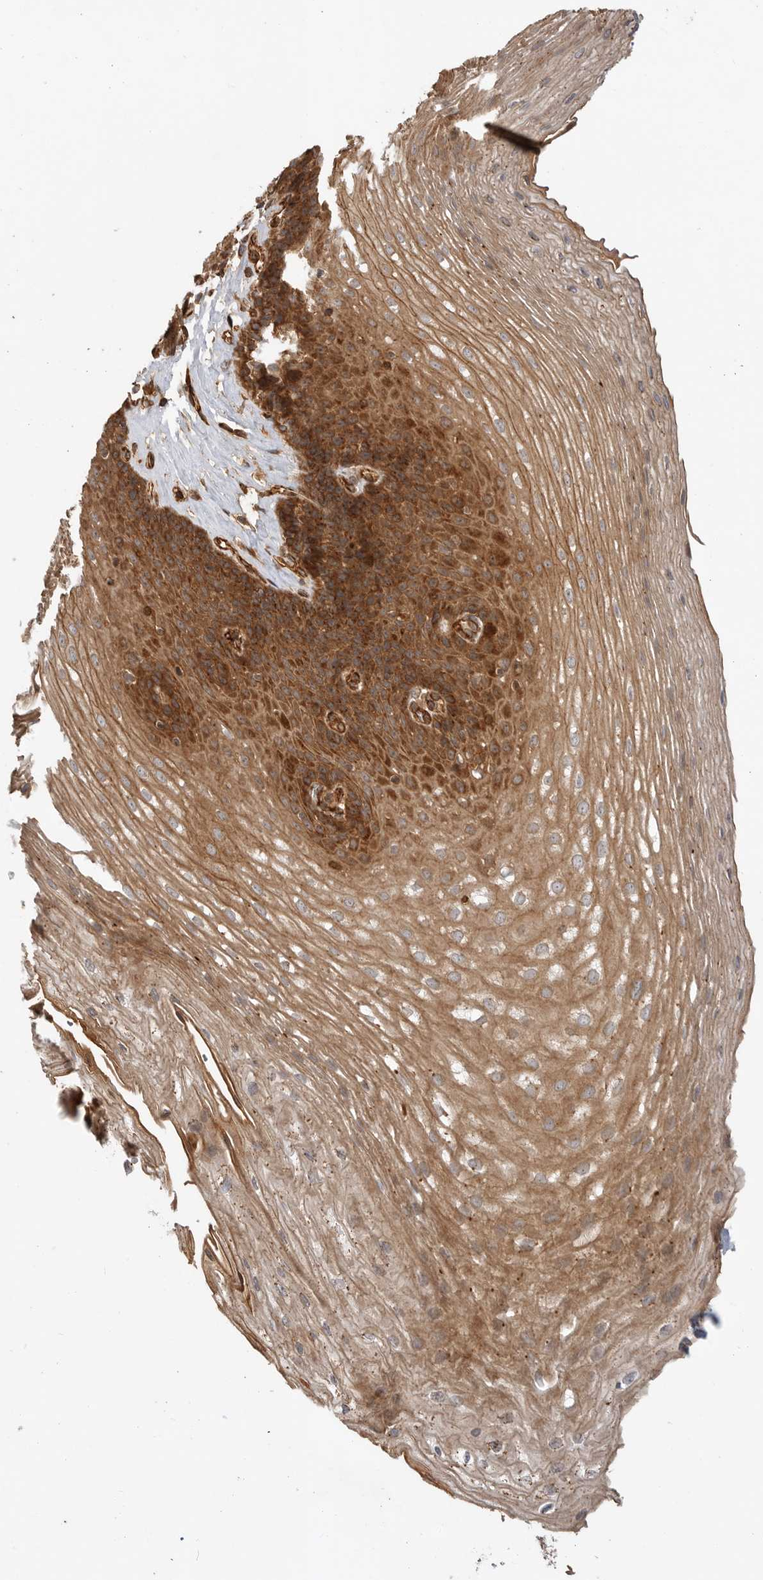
{"staining": {"intensity": "moderate", "quantity": ">75%", "location": "cytoplasmic/membranous"}, "tissue": "esophagus", "cell_type": "Squamous epithelial cells", "image_type": "normal", "snomed": [{"axis": "morphology", "description": "Normal tissue, NOS"}, {"axis": "topography", "description": "Esophagus"}], "caption": "Esophagus stained with a brown dye displays moderate cytoplasmic/membranous positive staining in about >75% of squamous epithelial cells.", "gene": "GPATCH2", "patient": {"sex": "female", "age": 66}}